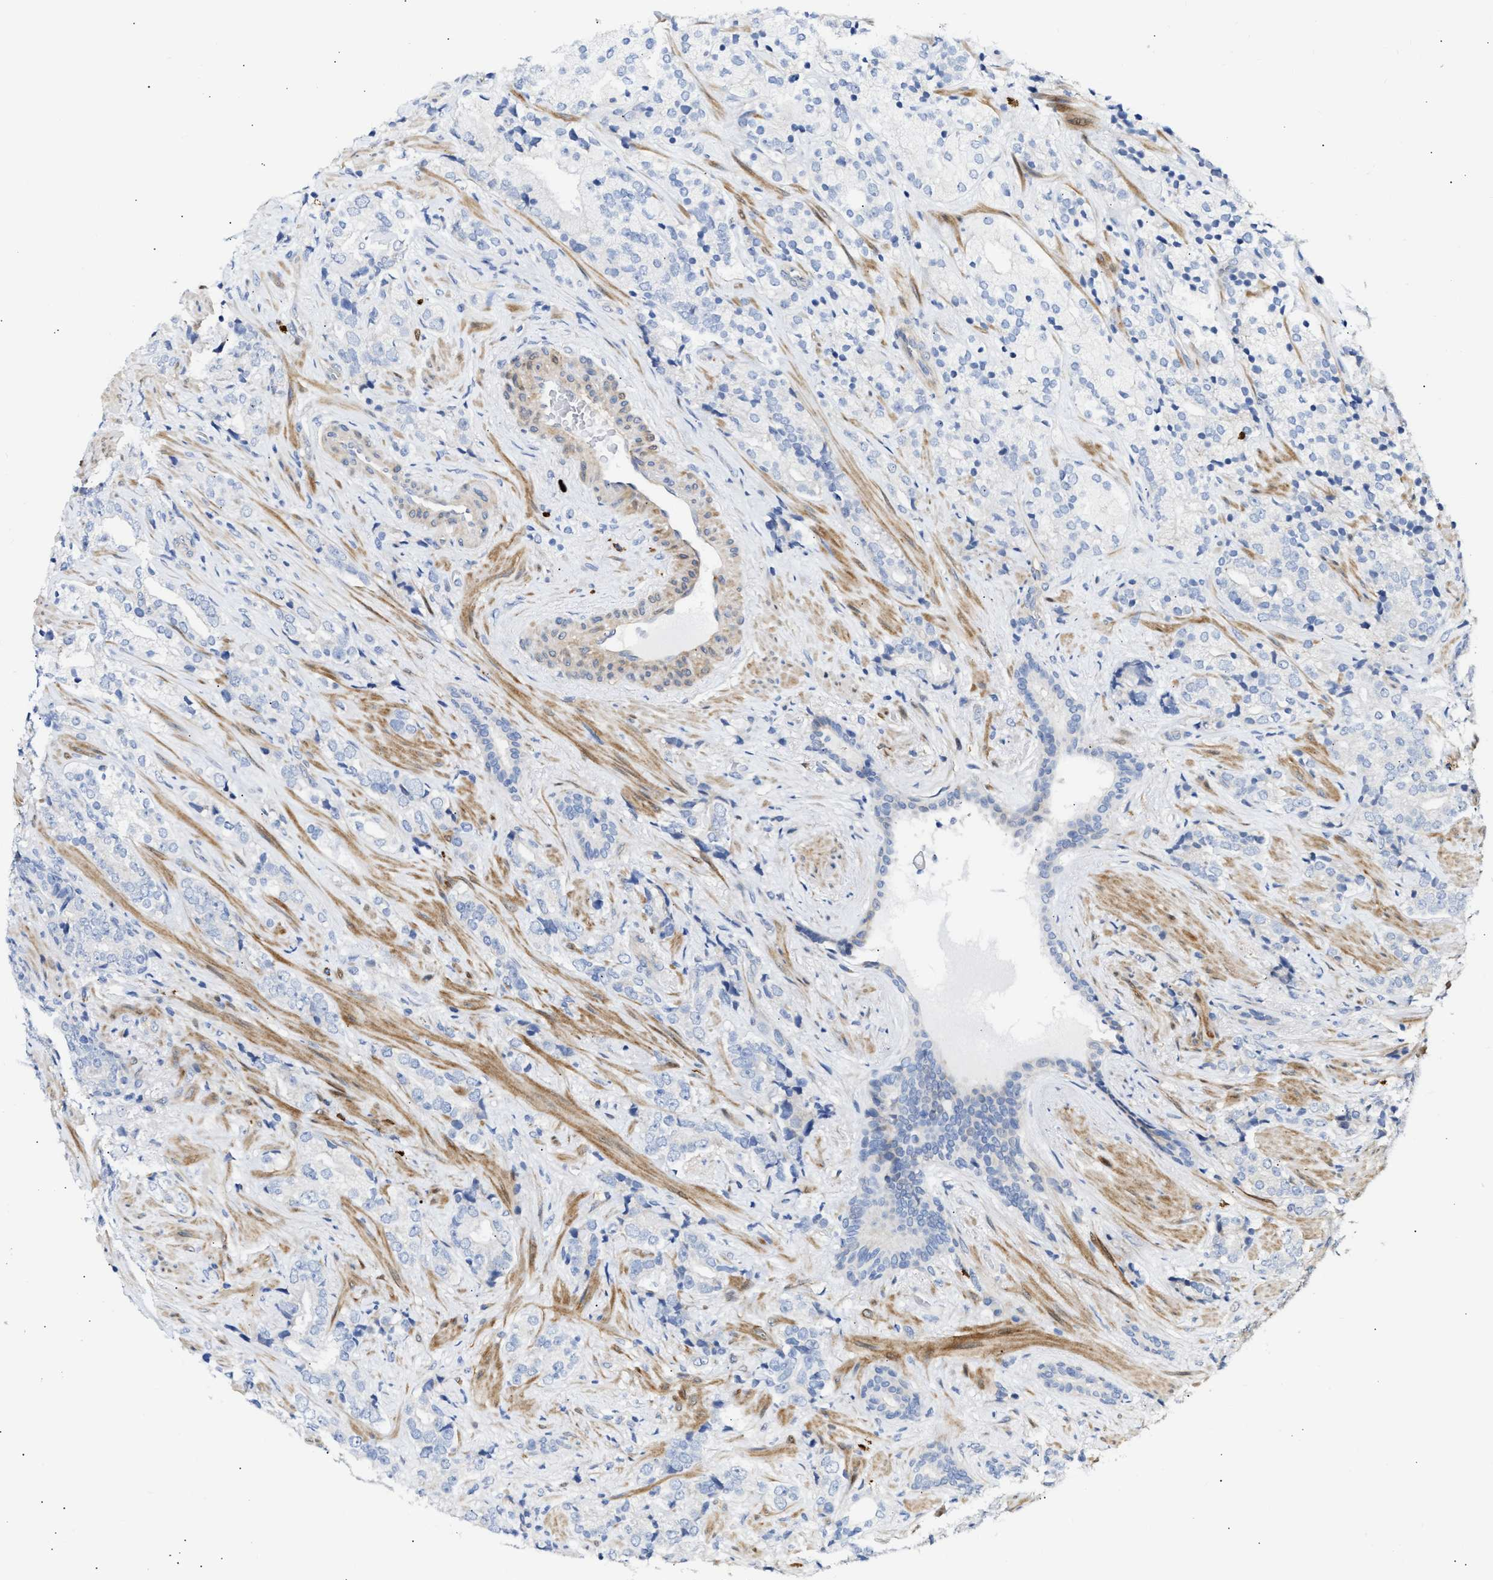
{"staining": {"intensity": "negative", "quantity": "none", "location": "none"}, "tissue": "prostate cancer", "cell_type": "Tumor cells", "image_type": "cancer", "snomed": [{"axis": "morphology", "description": "Adenocarcinoma, High grade"}, {"axis": "topography", "description": "Prostate"}], "caption": "Prostate cancer stained for a protein using immunohistochemistry shows no positivity tumor cells.", "gene": "FHL1", "patient": {"sex": "male", "age": 71}}